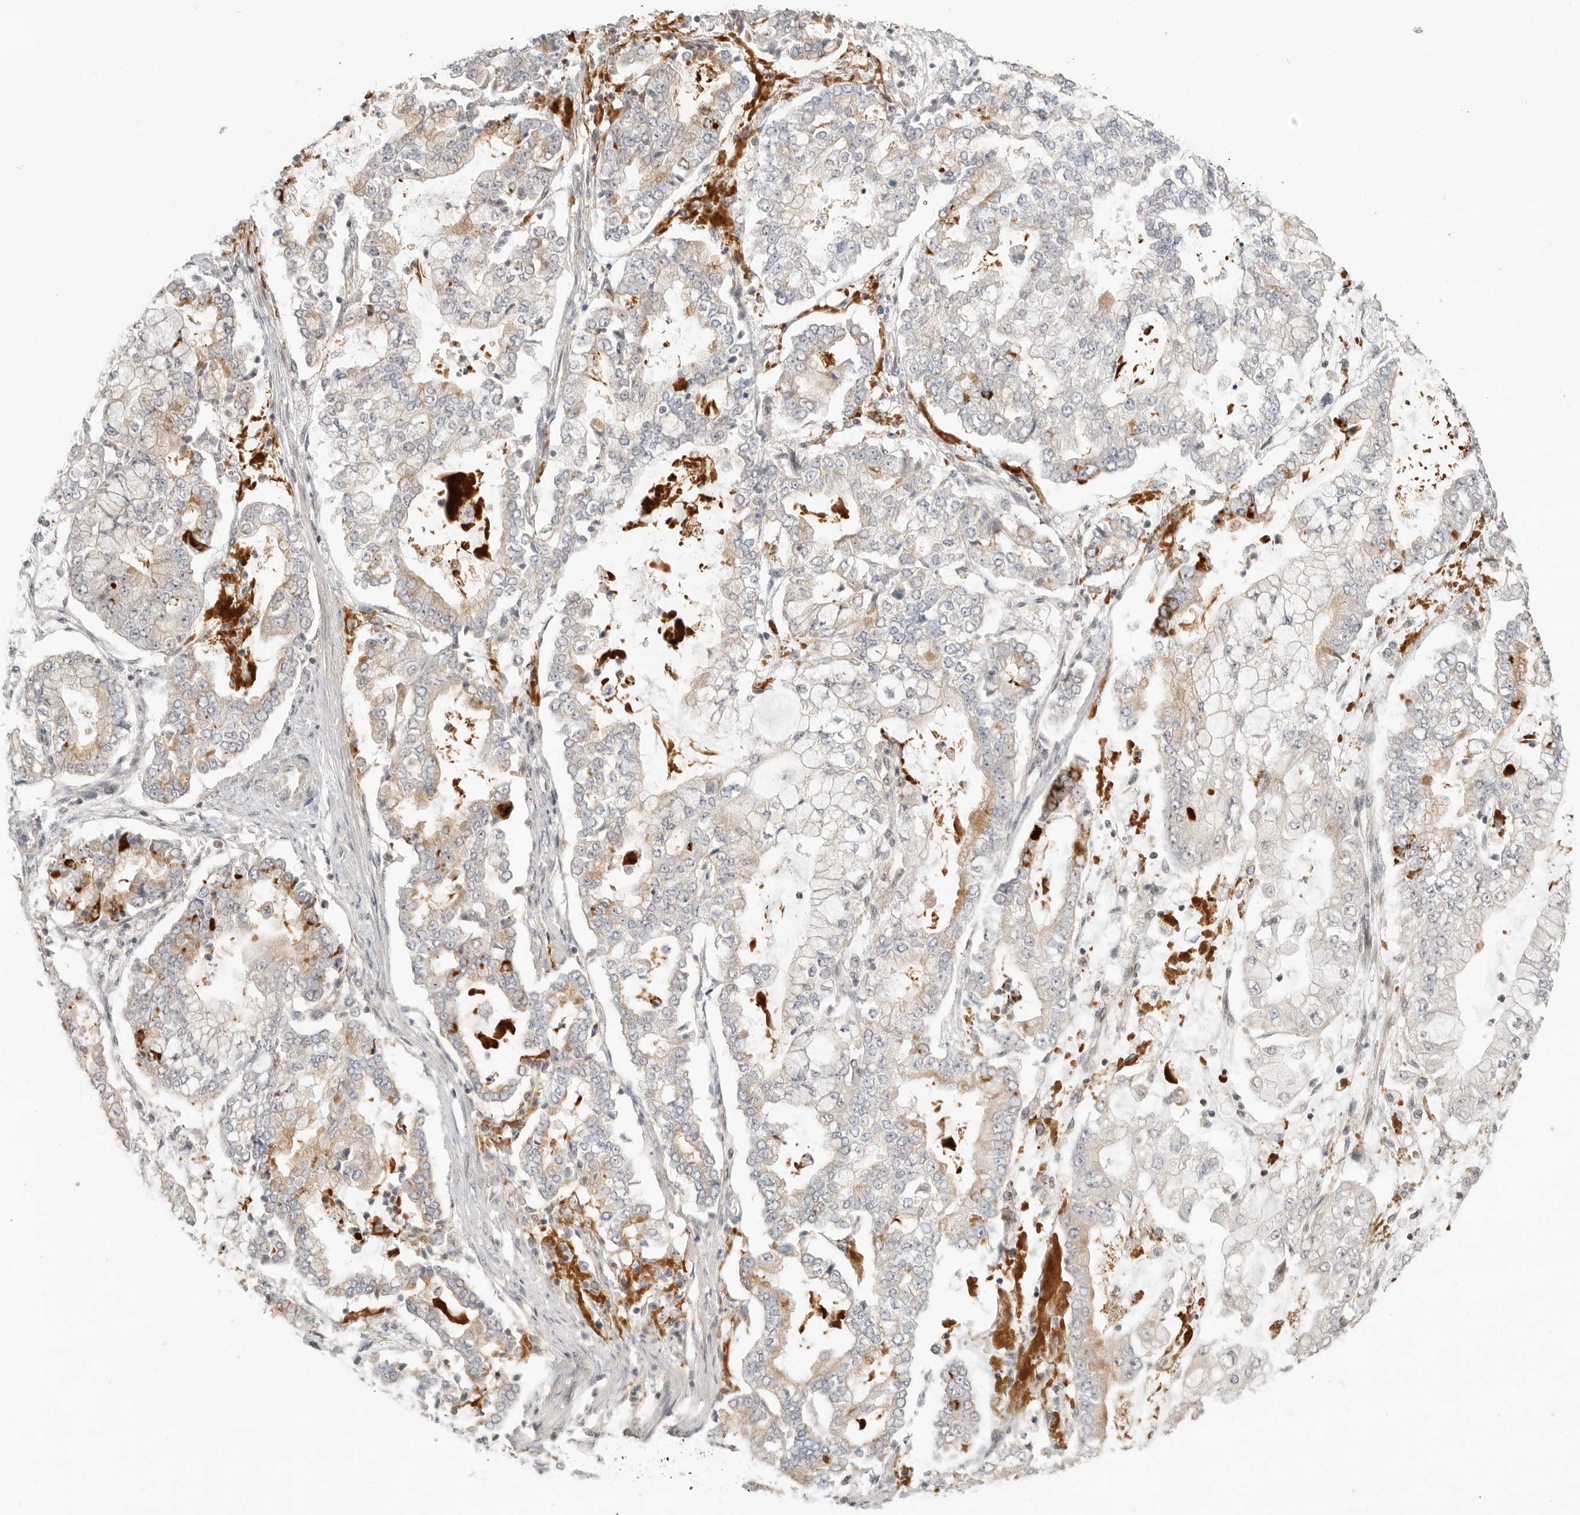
{"staining": {"intensity": "weak", "quantity": "25%-75%", "location": "cytoplasmic/membranous"}, "tissue": "stomach cancer", "cell_type": "Tumor cells", "image_type": "cancer", "snomed": [{"axis": "morphology", "description": "Adenocarcinoma, NOS"}, {"axis": "topography", "description": "Stomach"}], "caption": "This is a micrograph of immunohistochemistry staining of stomach cancer (adenocarcinoma), which shows weak positivity in the cytoplasmic/membranous of tumor cells.", "gene": "ALKAL1", "patient": {"sex": "male", "age": 76}}